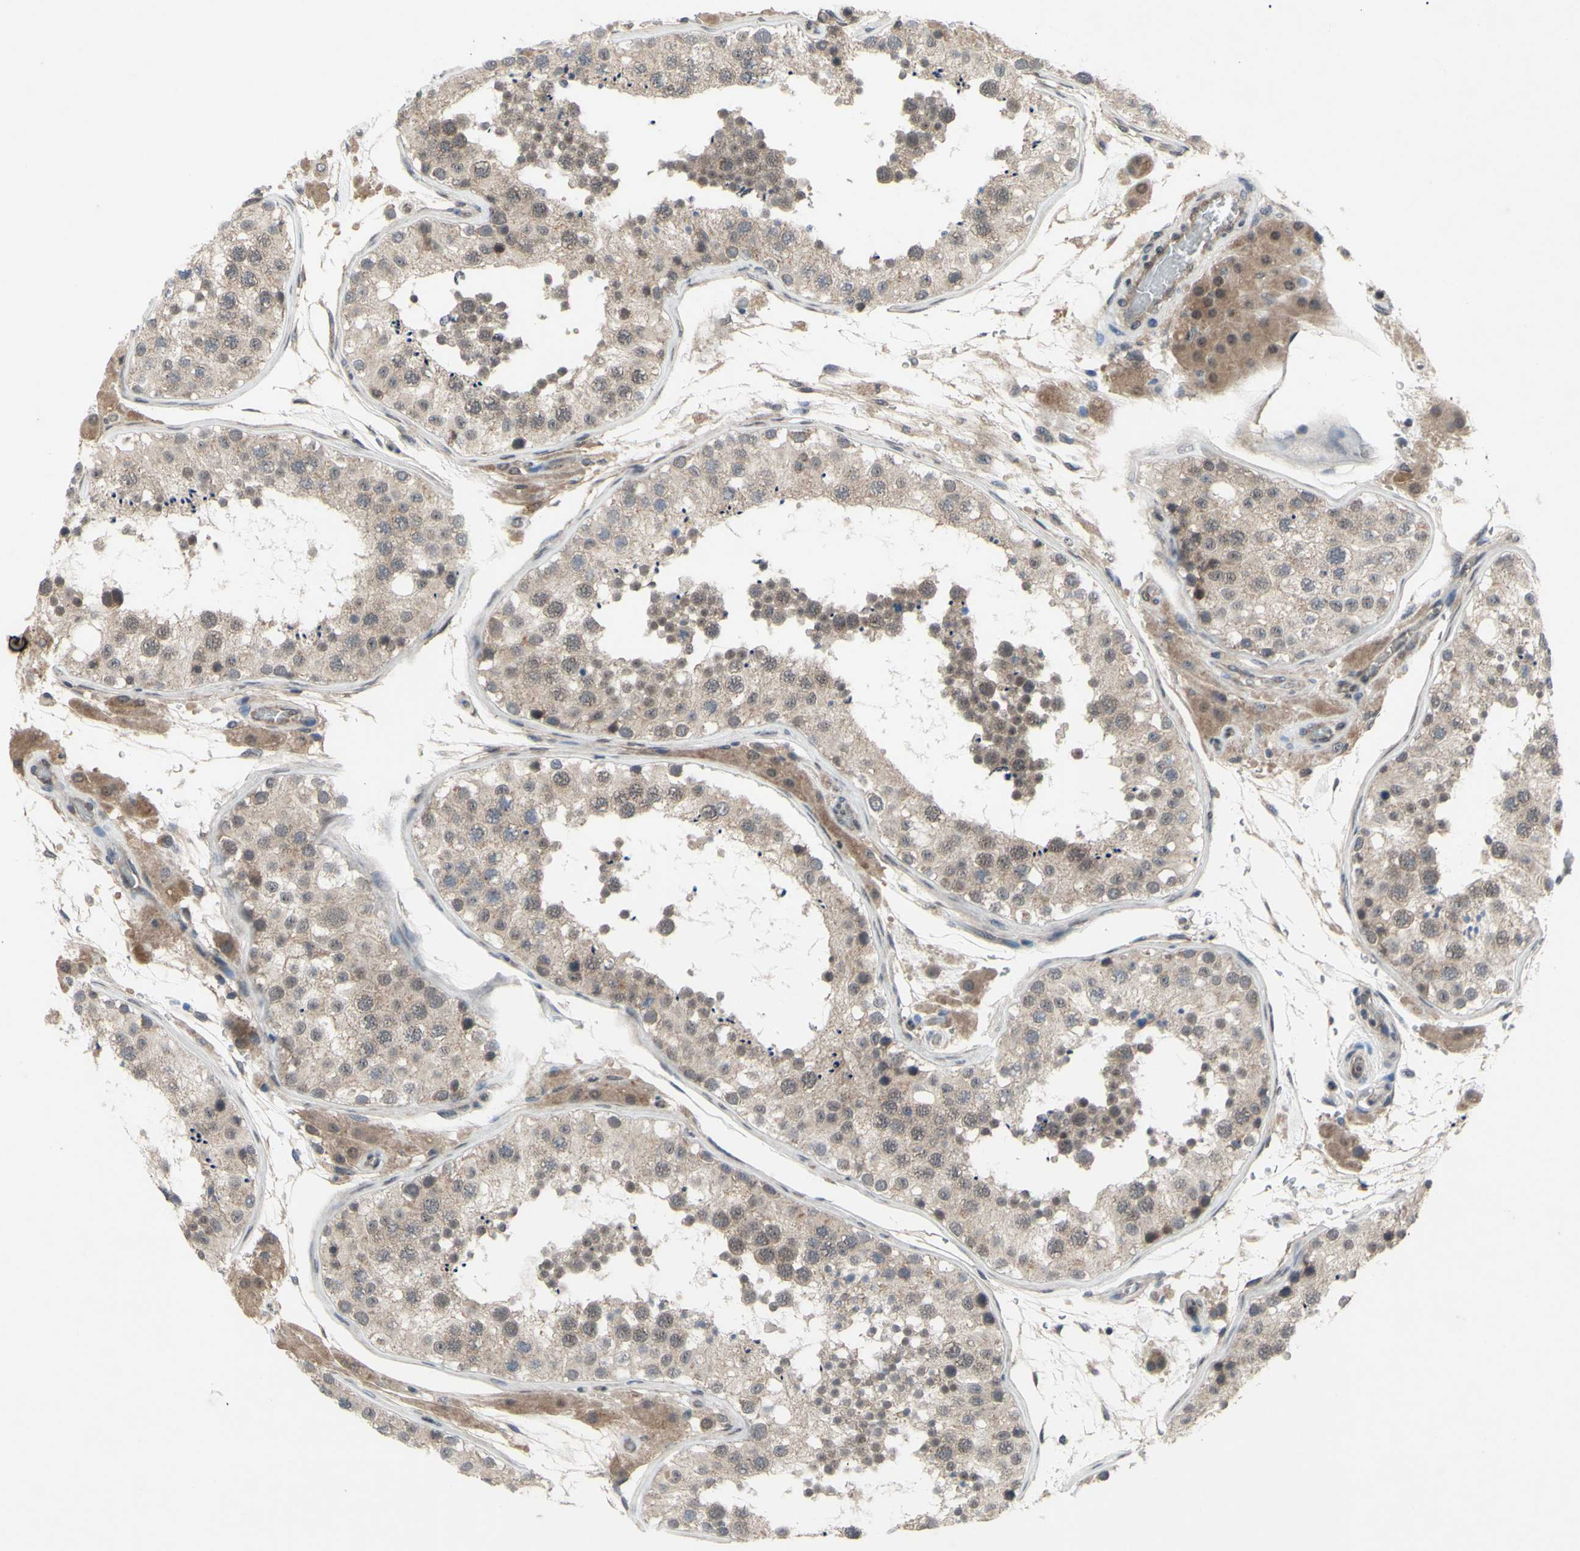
{"staining": {"intensity": "weak", "quantity": ">75%", "location": "cytoplasmic/membranous"}, "tissue": "testis", "cell_type": "Cells in seminiferous ducts", "image_type": "normal", "snomed": [{"axis": "morphology", "description": "Normal tissue, NOS"}, {"axis": "topography", "description": "Testis"}, {"axis": "topography", "description": "Epididymis"}], "caption": "This micrograph demonstrates immunohistochemistry (IHC) staining of benign human testis, with low weak cytoplasmic/membranous positivity in about >75% of cells in seminiferous ducts.", "gene": "TRDMT1", "patient": {"sex": "male", "age": 26}}